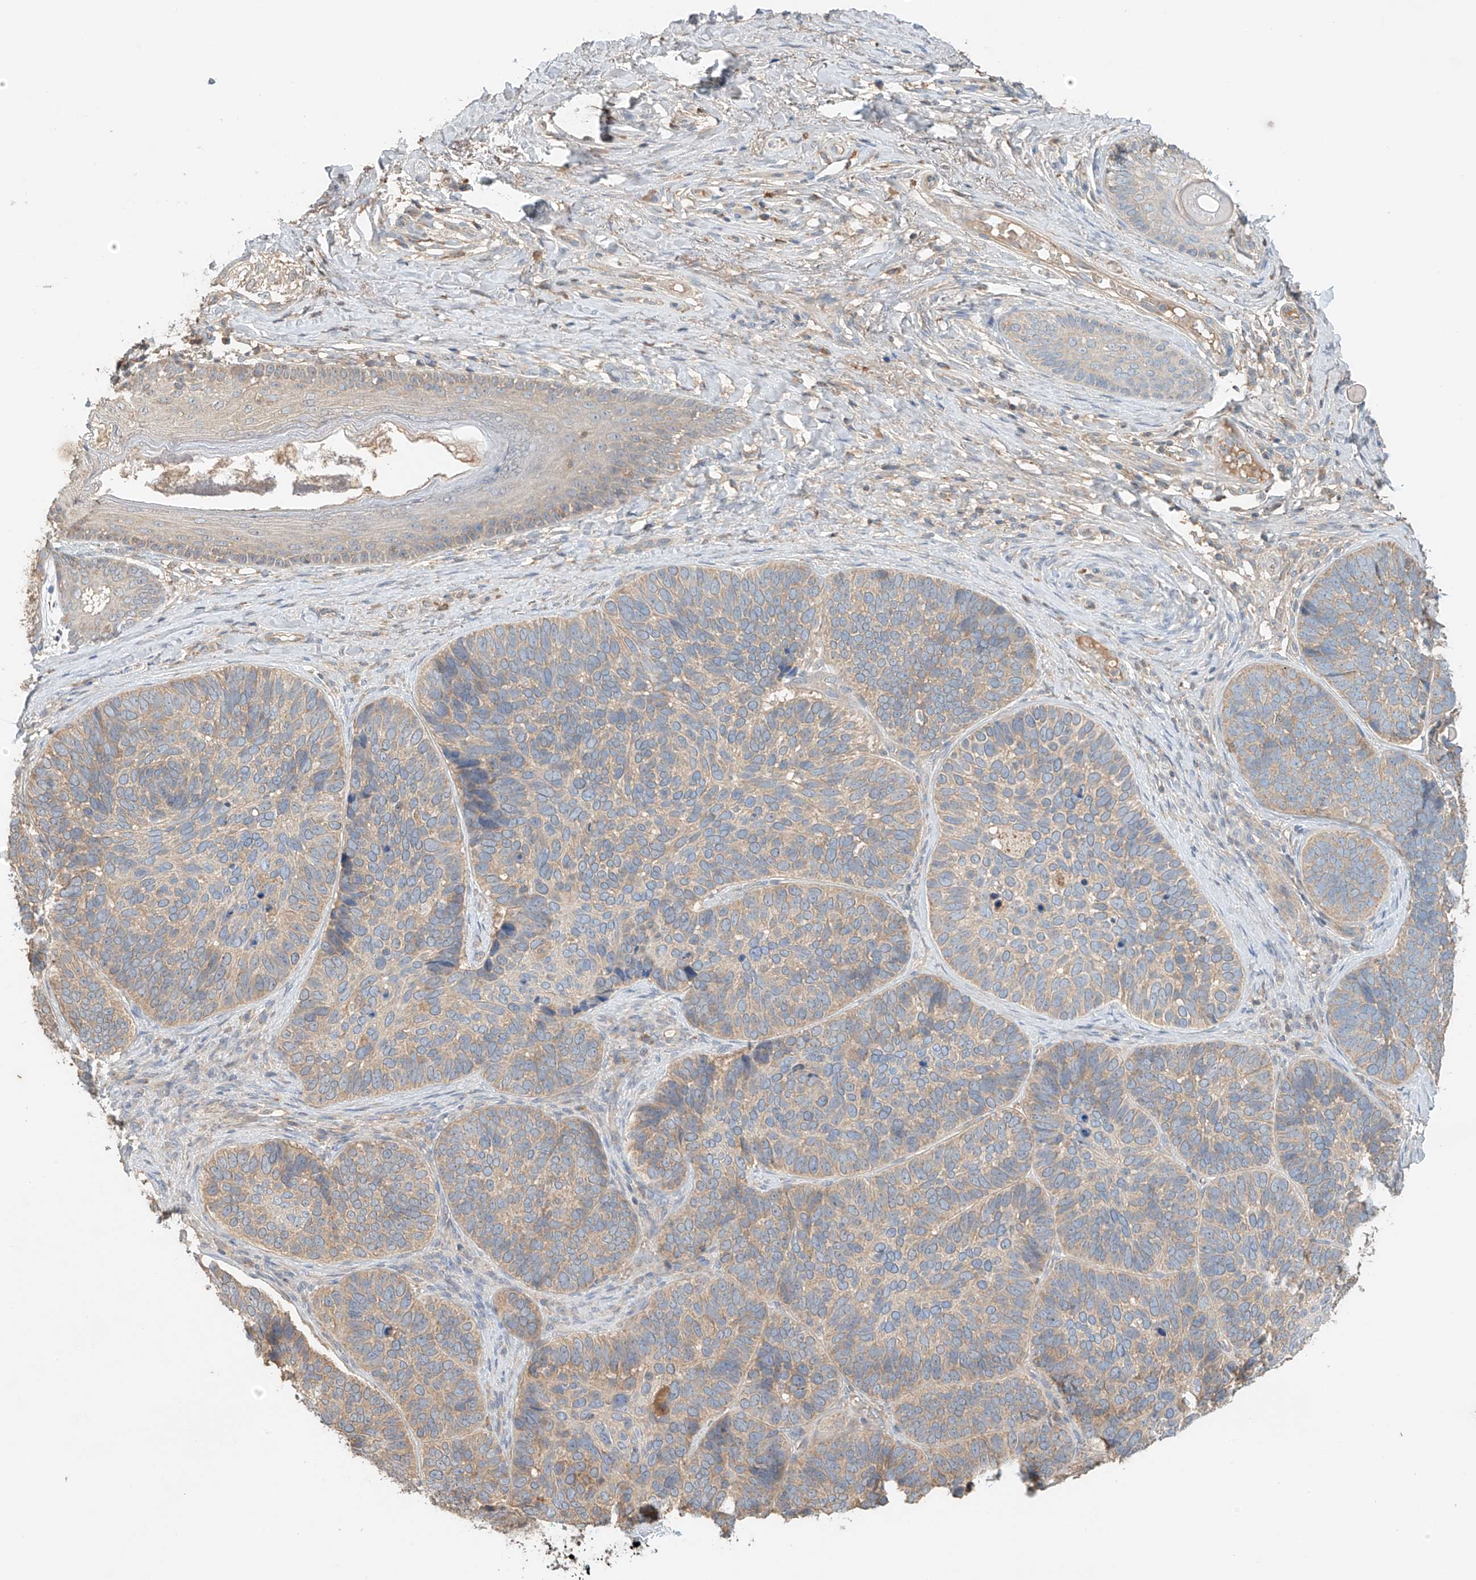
{"staining": {"intensity": "weak", "quantity": ">75%", "location": "cytoplasmic/membranous"}, "tissue": "skin cancer", "cell_type": "Tumor cells", "image_type": "cancer", "snomed": [{"axis": "morphology", "description": "Basal cell carcinoma"}, {"axis": "topography", "description": "Skin"}], "caption": "Skin cancer tissue shows weak cytoplasmic/membranous staining in approximately >75% of tumor cells", "gene": "GNB1L", "patient": {"sex": "male", "age": 62}}